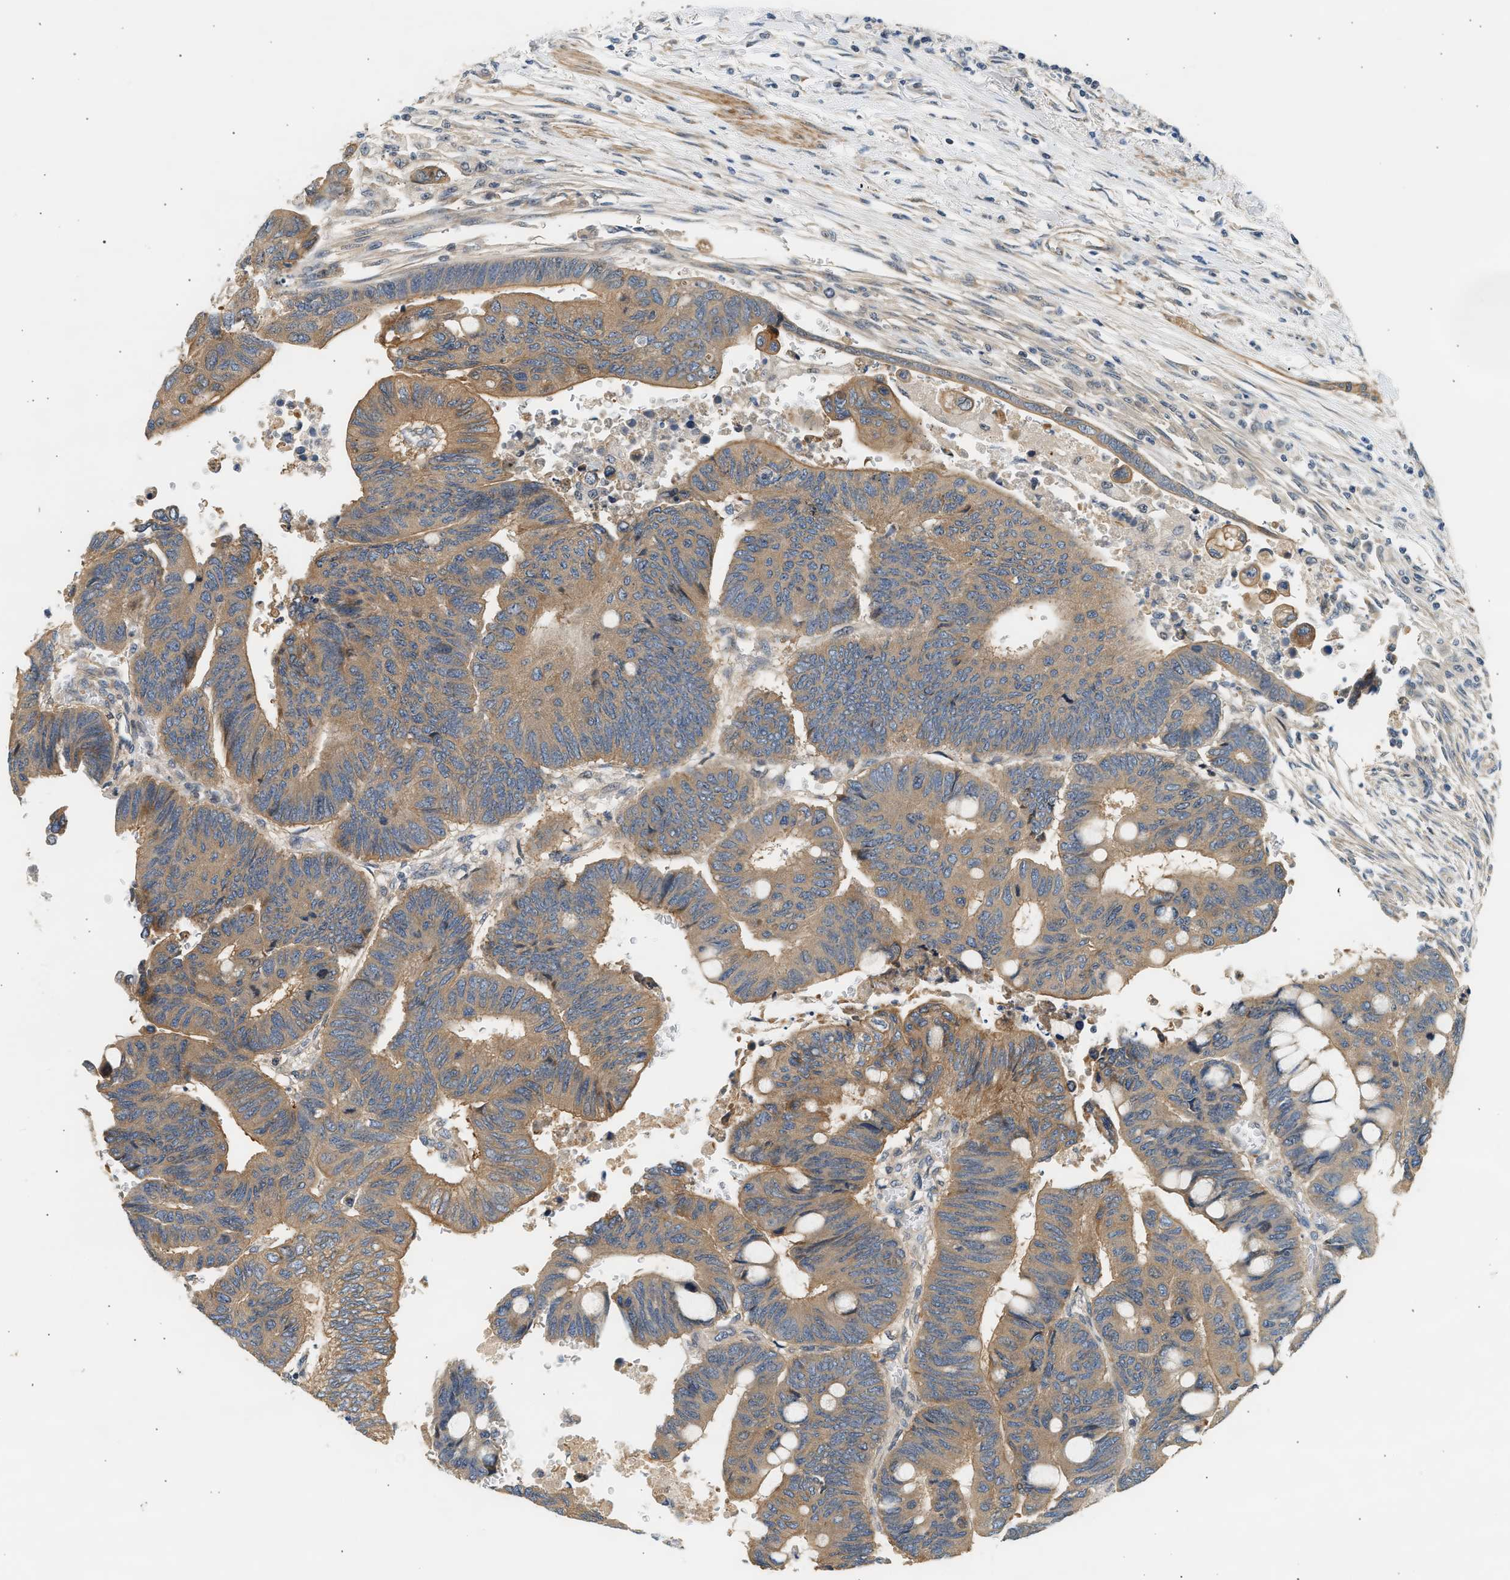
{"staining": {"intensity": "moderate", "quantity": ">75%", "location": "cytoplasmic/membranous"}, "tissue": "colorectal cancer", "cell_type": "Tumor cells", "image_type": "cancer", "snomed": [{"axis": "morphology", "description": "Normal tissue, NOS"}, {"axis": "morphology", "description": "Adenocarcinoma, NOS"}, {"axis": "topography", "description": "Rectum"}, {"axis": "topography", "description": "Peripheral nerve tissue"}], "caption": "IHC image of colorectal adenocarcinoma stained for a protein (brown), which demonstrates medium levels of moderate cytoplasmic/membranous positivity in approximately >75% of tumor cells.", "gene": "WDR31", "patient": {"sex": "male", "age": 92}}